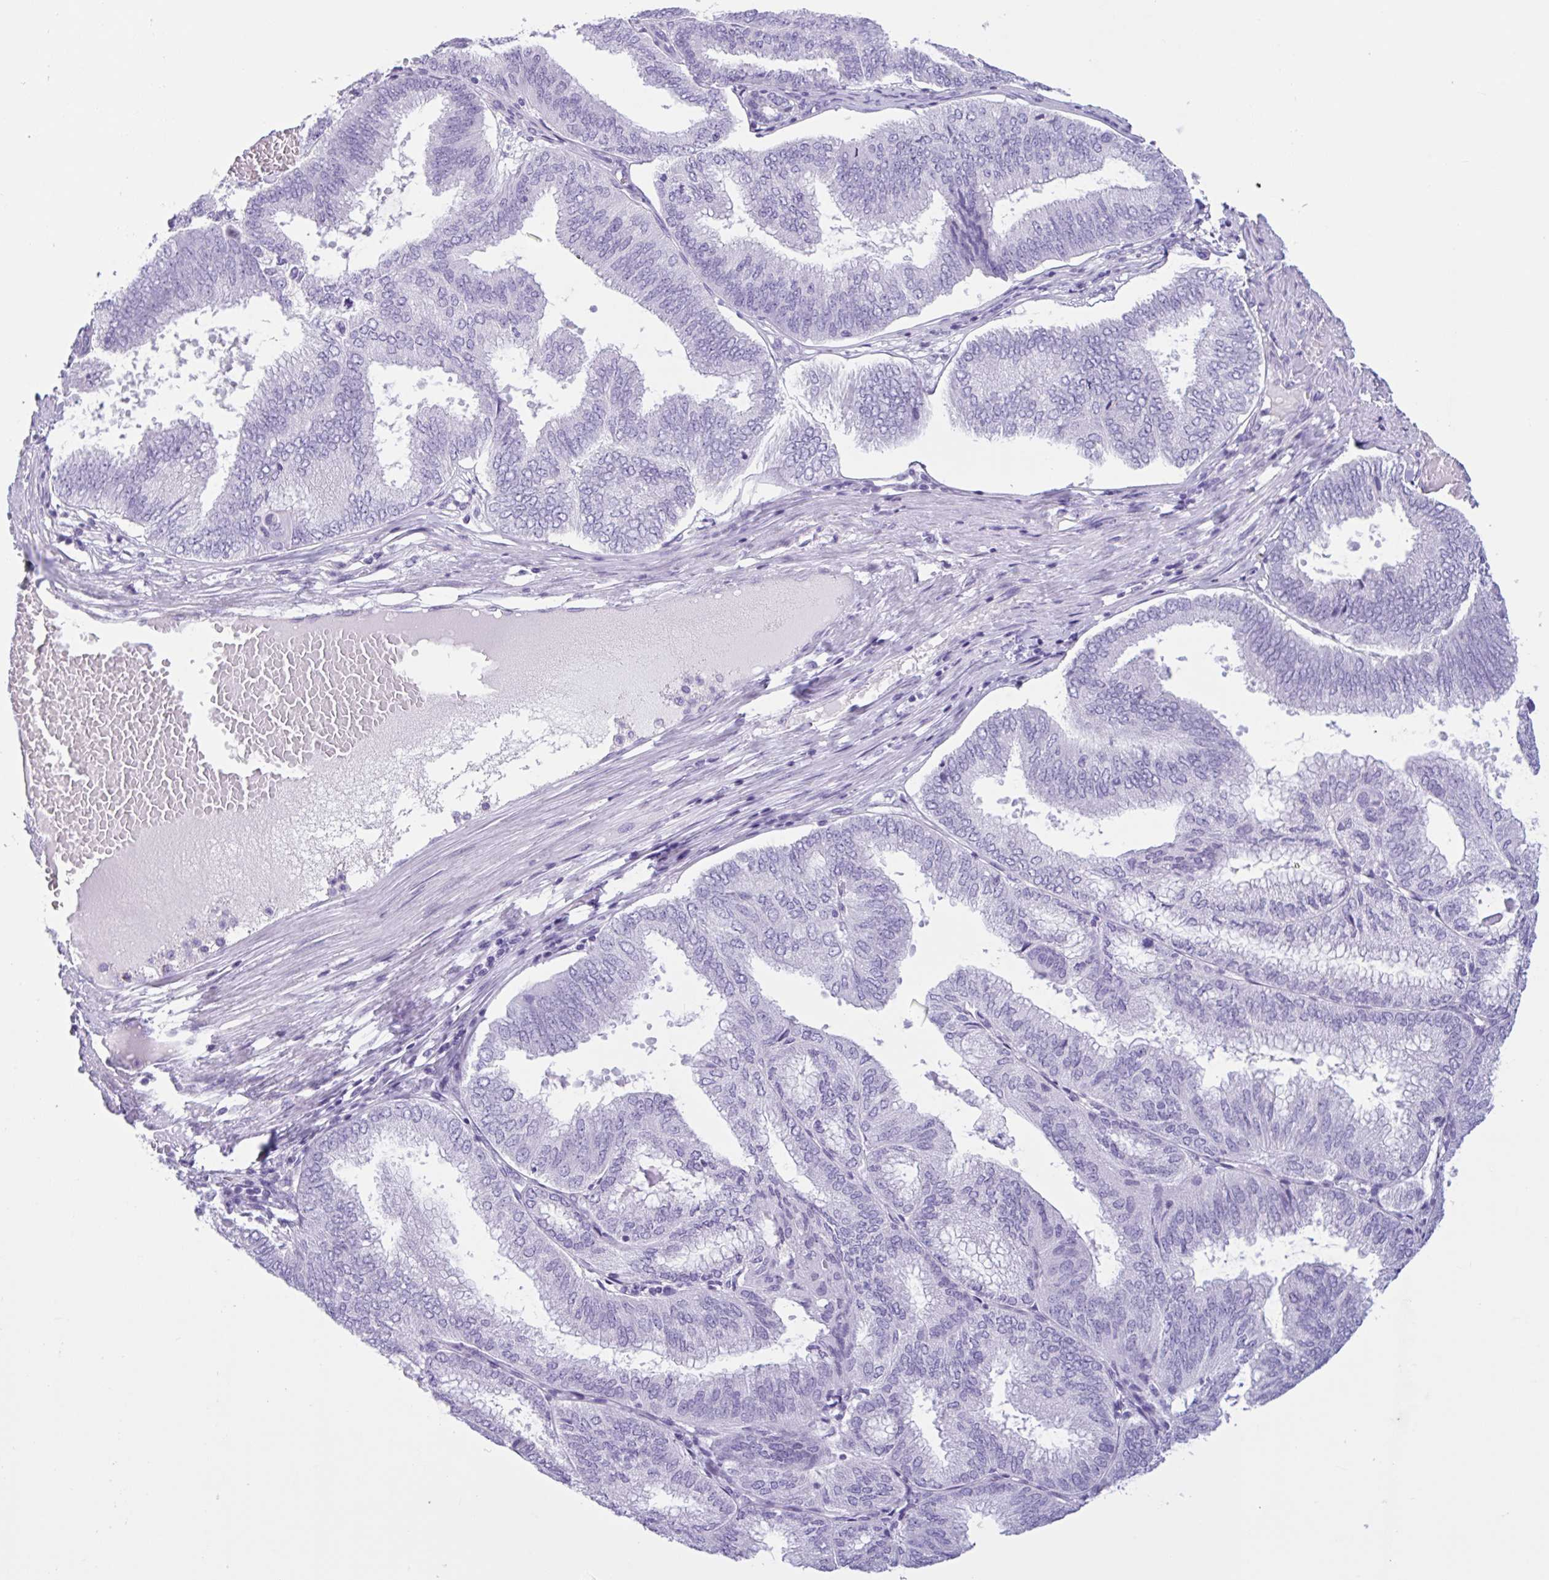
{"staining": {"intensity": "negative", "quantity": "none", "location": "none"}, "tissue": "endometrial cancer", "cell_type": "Tumor cells", "image_type": "cancer", "snomed": [{"axis": "morphology", "description": "Adenocarcinoma, NOS"}, {"axis": "topography", "description": "Endometrium"}], "caption": "Protein analysis of adenocarcinoma (endometrial) demonstrates no significant expression in tumor cells.", "gene": "CTSE", "patient": {"sex": "female", "age": 49}}